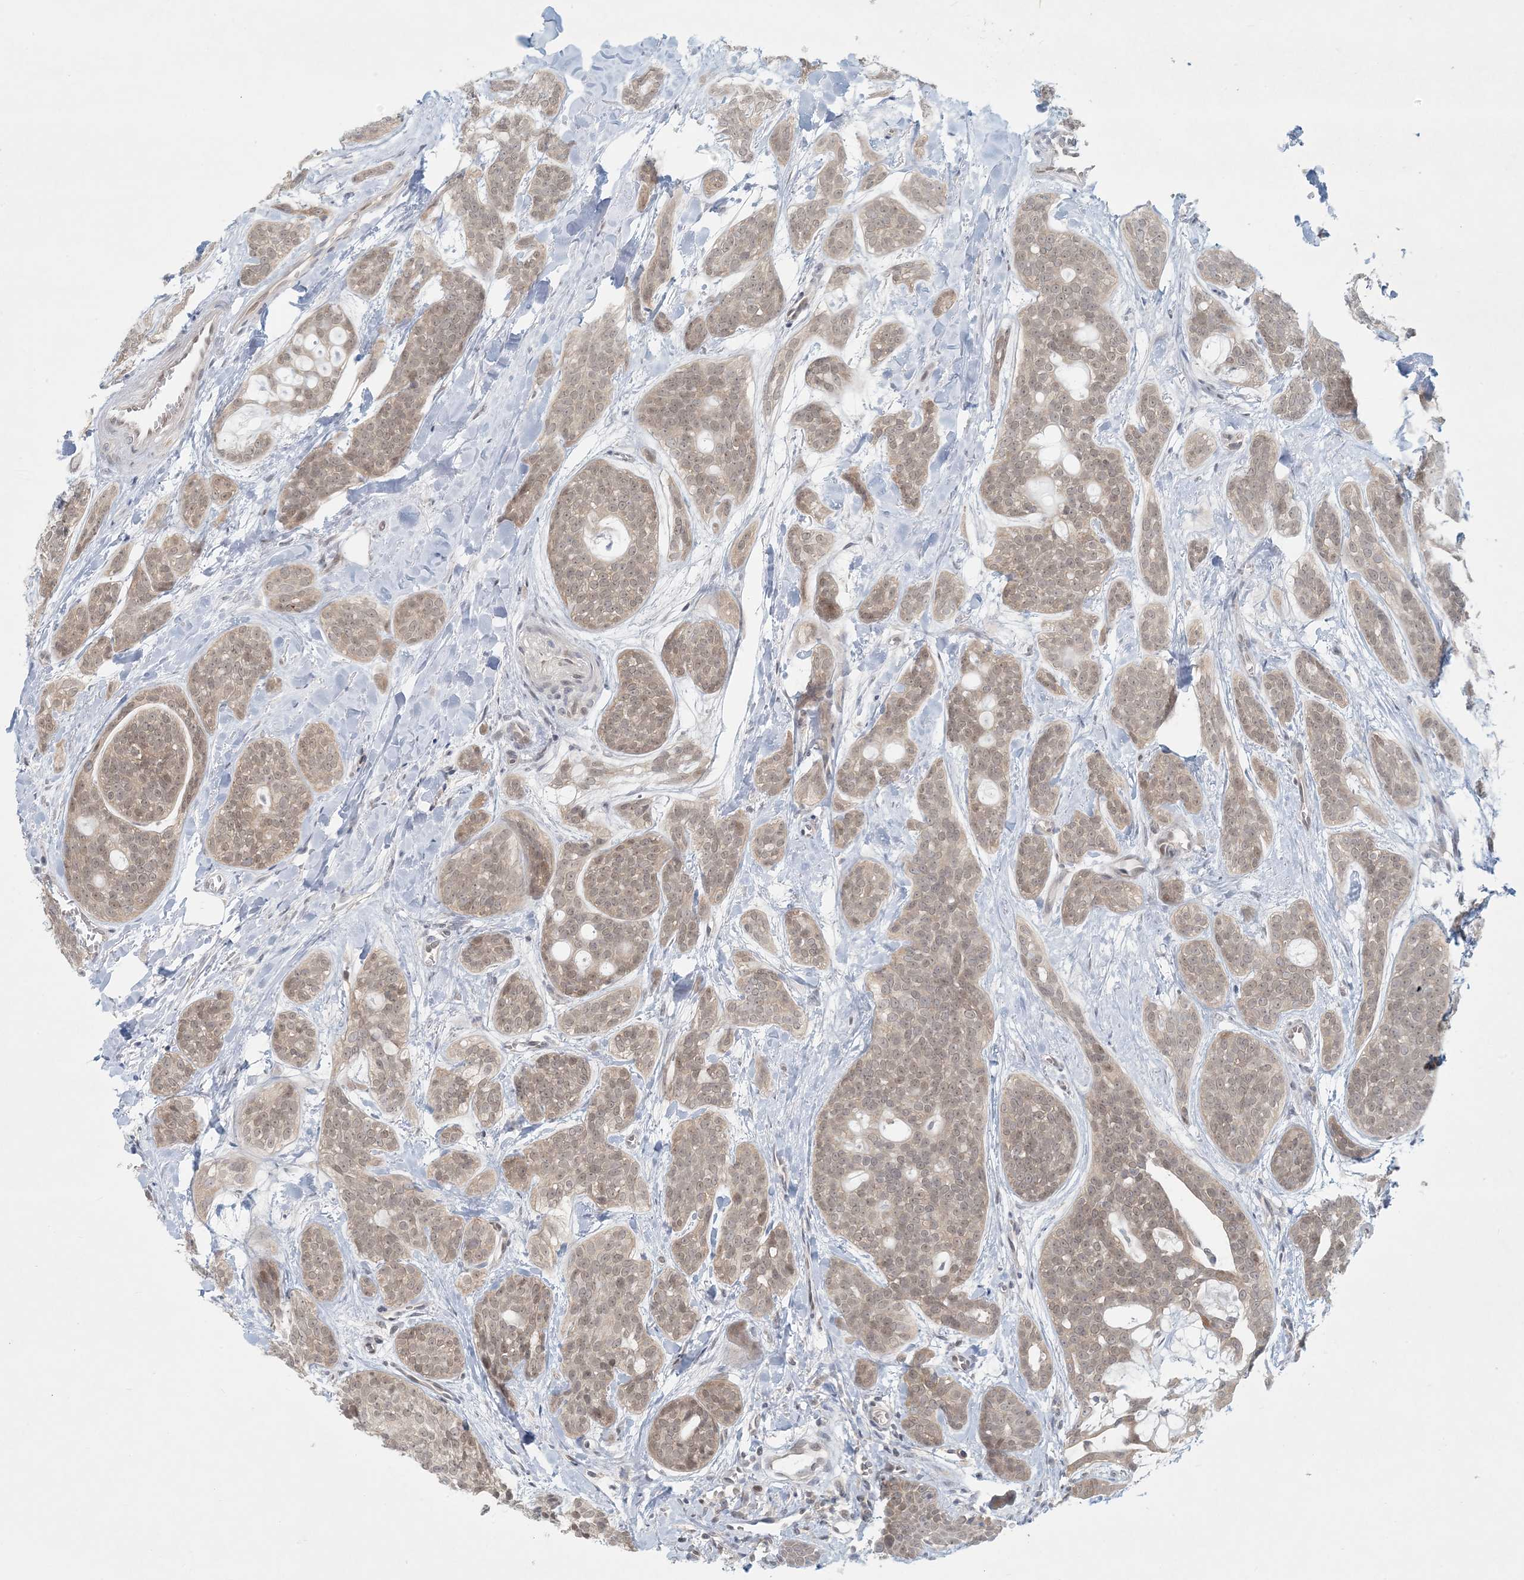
{"staining": {"intensity": "moderate", "quantity": ">75%", "location": "cytoplasmic/membranous,nuclear"}, "tissue": "head and neck cancer", "cell_type": "Tumor cells", "image_type": "cancer", "snomed": [{"axis": "morphology", "description": "Adenocarcinoma, NOS"}, {"axis": "topography", "description": "Head-Neck"}], "caption": "Head and neck cancer (adenocarcinoma) tissue reveals moderate cytoplasmic/membranous and nuclear positivity in approximately >75% of tumor cells, visualized by immunohistochemistry.", "gene": "OBI1", "patient": {"sex": "male", "age": 66}}